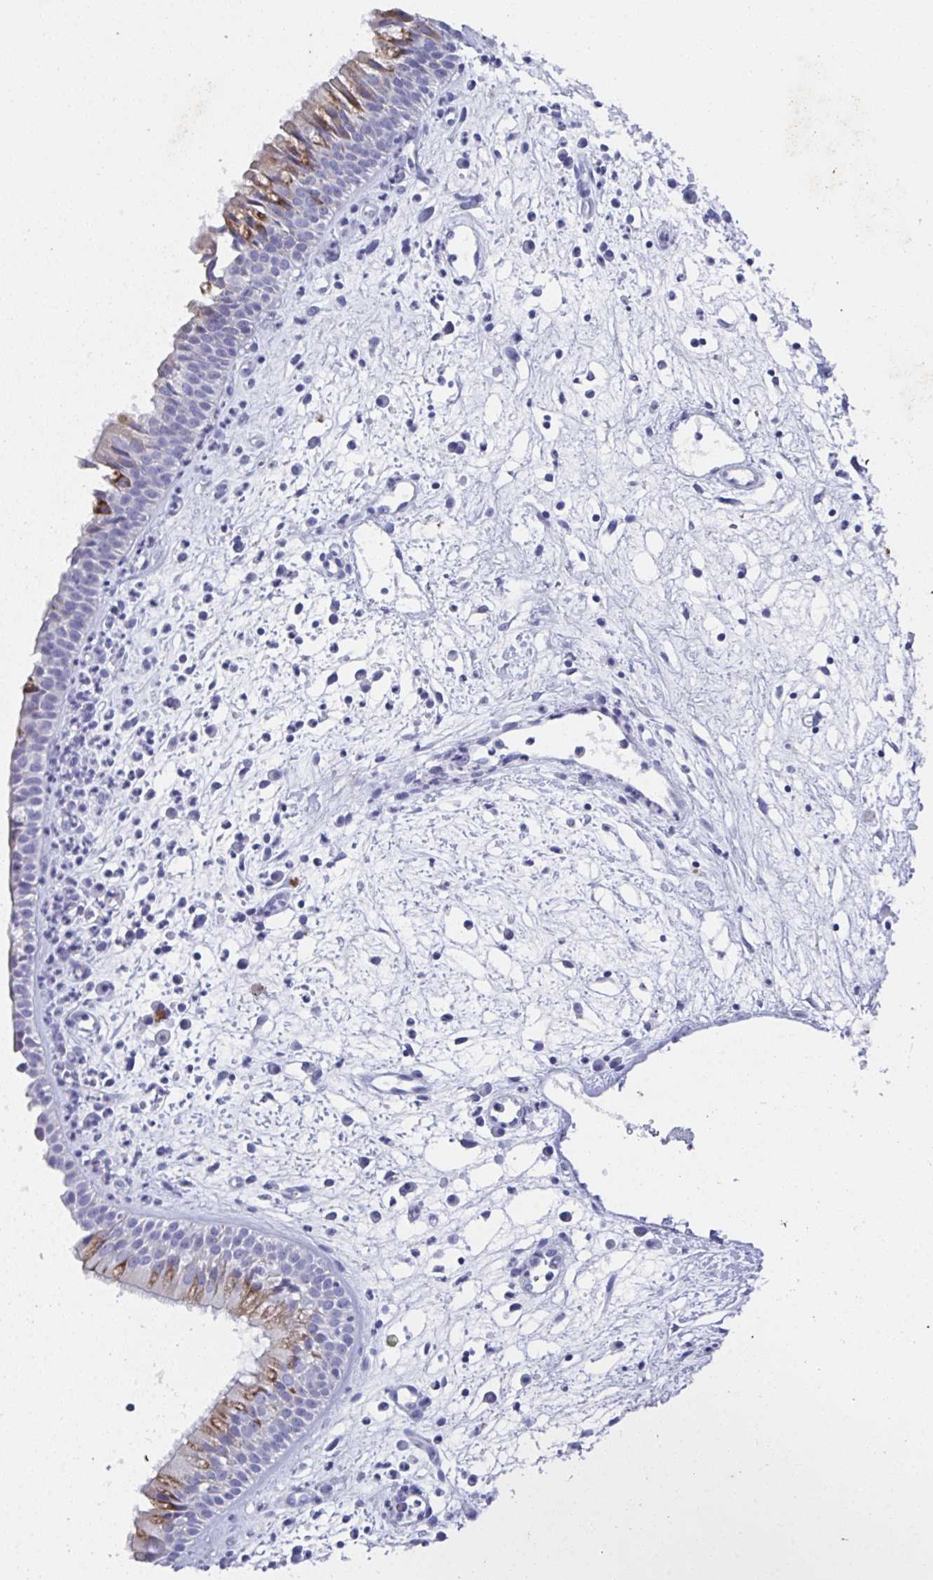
{"staining": {"intensity": "moderate", "quantity": "25%-75%", "location": "cytoplasmic/membranous"}, "tissue": "nasopharynx", "cell_type": "Respiratory epithelial cells", "image_type": "normal", "snomed": [{"axis": "morphology", "description": "Normal tissue, NOS"}, {"axis": "topography", "description": "Nasopharynx"}], "caption": "Immunohistochemistry photomicrograph of unremarkable nasopharynx: human nasopharynx stained using immunohistochemistry (IHC) reveals medium levels of moderate protein expression localized specifically in the cytoplasmic/membranous of respiratory epithelial cells, appearing as a cytoplasmic/membranous brown color.", "gene": "SSC4D", "patient": {"sex": "male", "age": 65}}